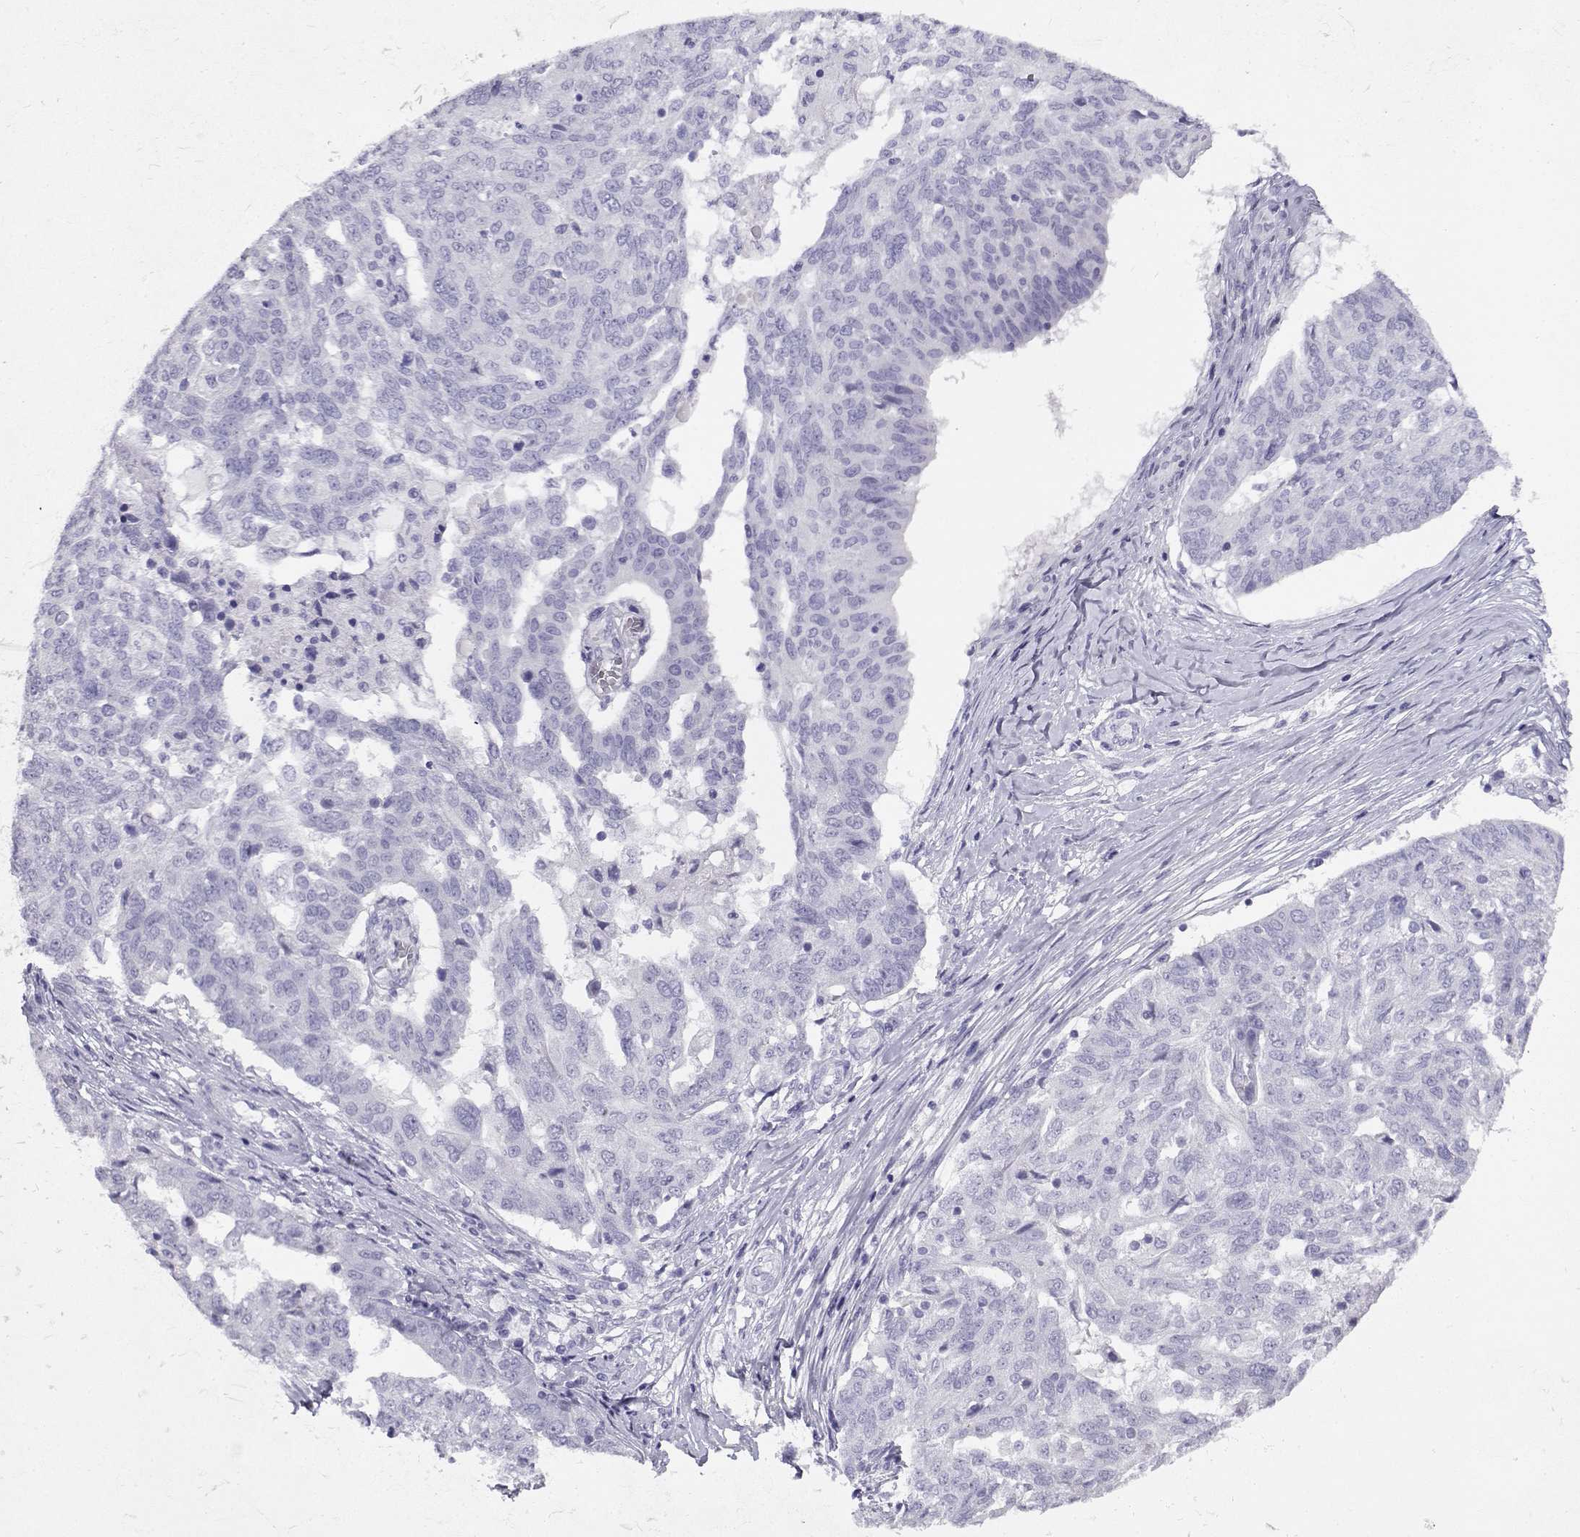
{"staining": {"intensity": "negative", "quantity": "none", "location": "none"}, "tissue": "ovarian cancer", "cell_type": "Tumor cells", "image_type": "cancer", "snomed": [{"axis": "morphology", "description": "Cystadenocarcinoma, serous, NOS"}, {"axis": "topography", "description": "Ovary"}], "caption": "There is no significant positivity in tumor cells of ovarian cancer.", "gene": "CABS1", "patient": {"sex": "female", "age": 67}}